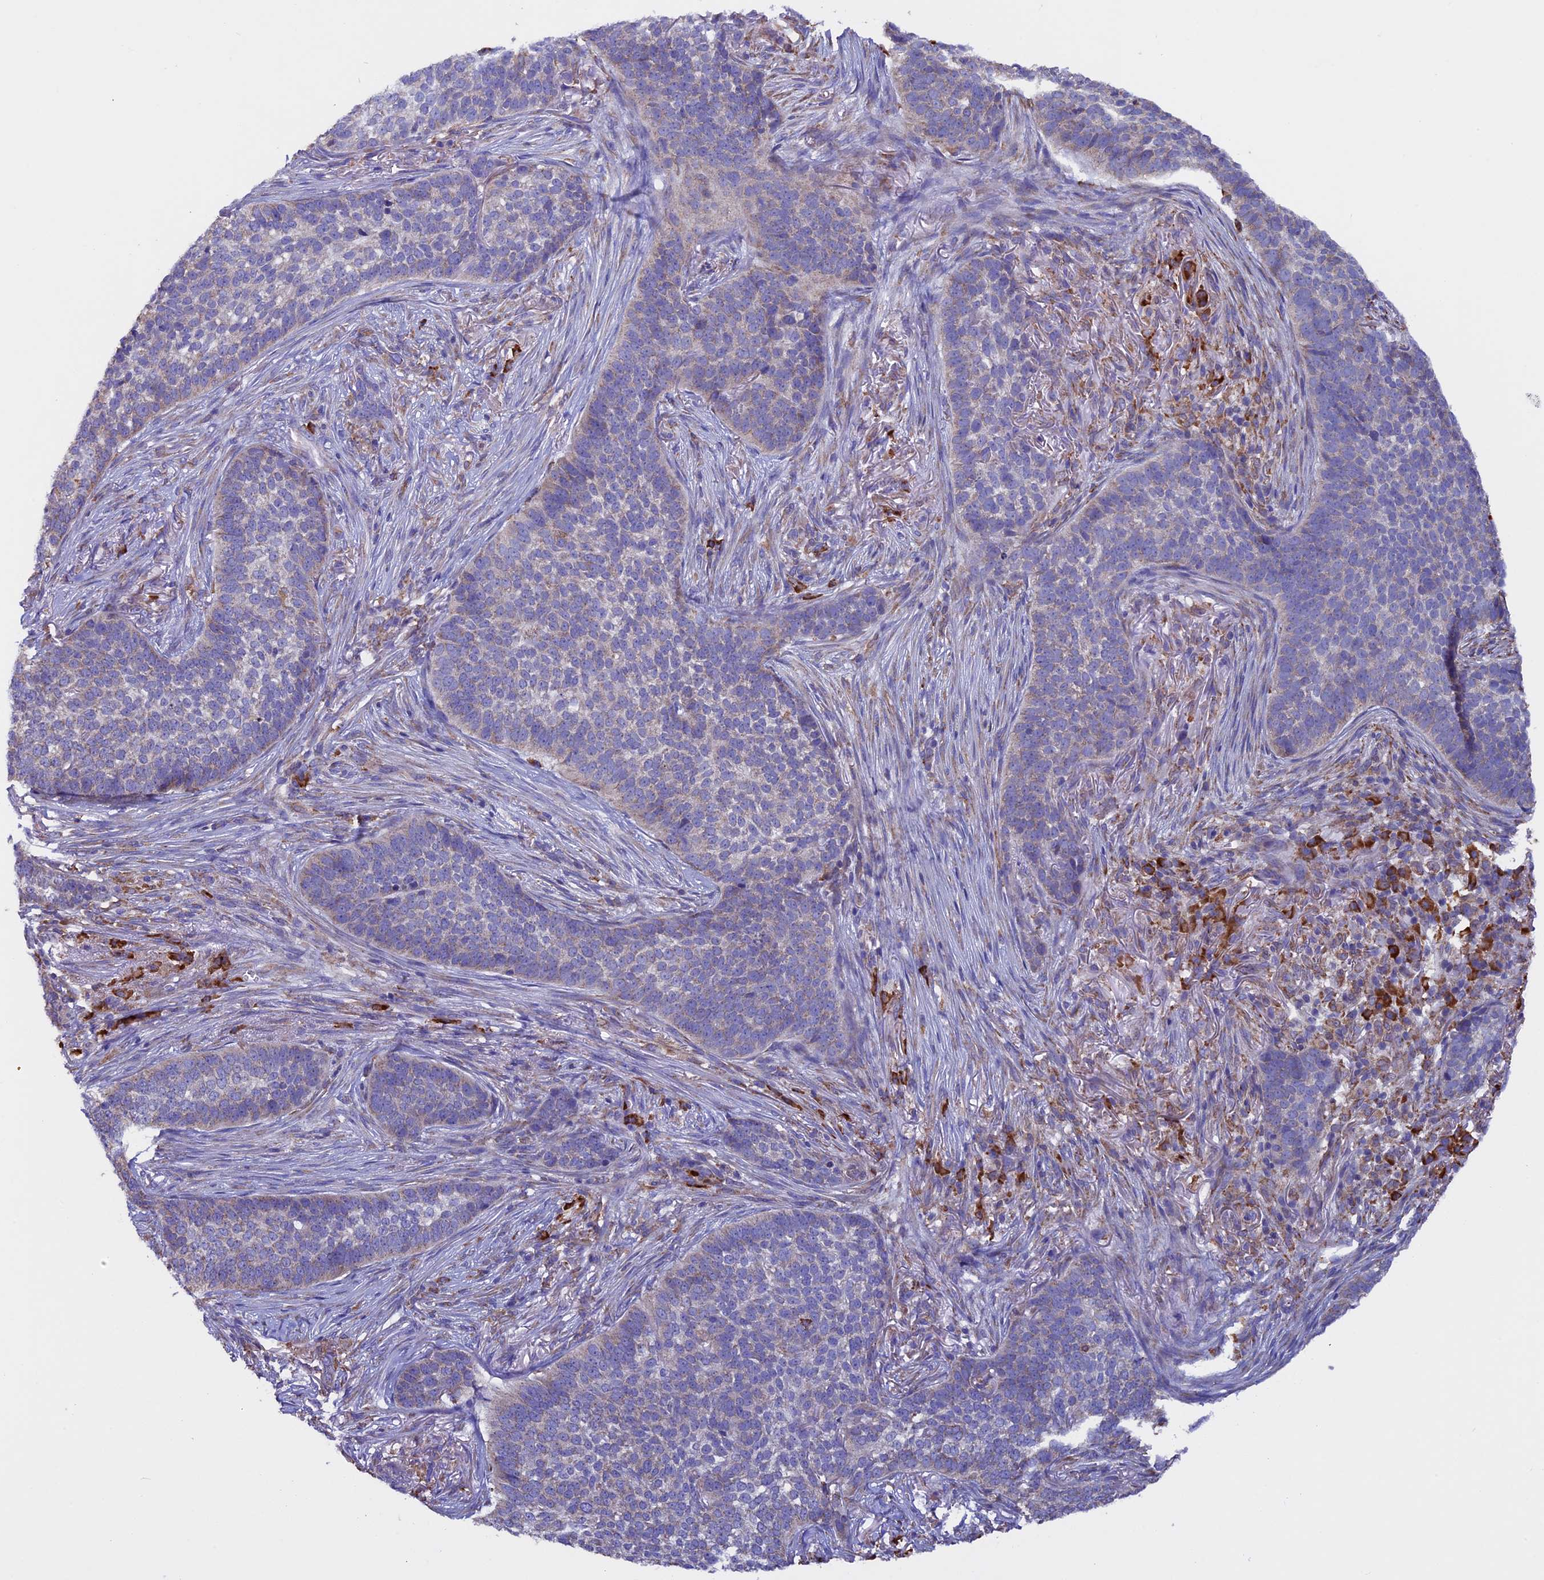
{"staining": {"intensity": "weak", "quantity": "25%-75%", "location": "cytoplasmic/membranous"}, "tissue": "skin cancer", "cell_type": "Tumor cells", "image_type": "cancer", "snomed": [{"axis": "morphology", "description": "Basal cell carcinoma"}, {"axis": "topography", "description": "Skin"}], "caption": "This is a photomicrograph of immunohistochemistry (IHC) staining of basal cell carcinoma (skin), which shows weak positivity in the cytoplasmic/membranous of tumor cells.", "gene": "BTBD3", "patient": {"sex": "male", "age": 85}}